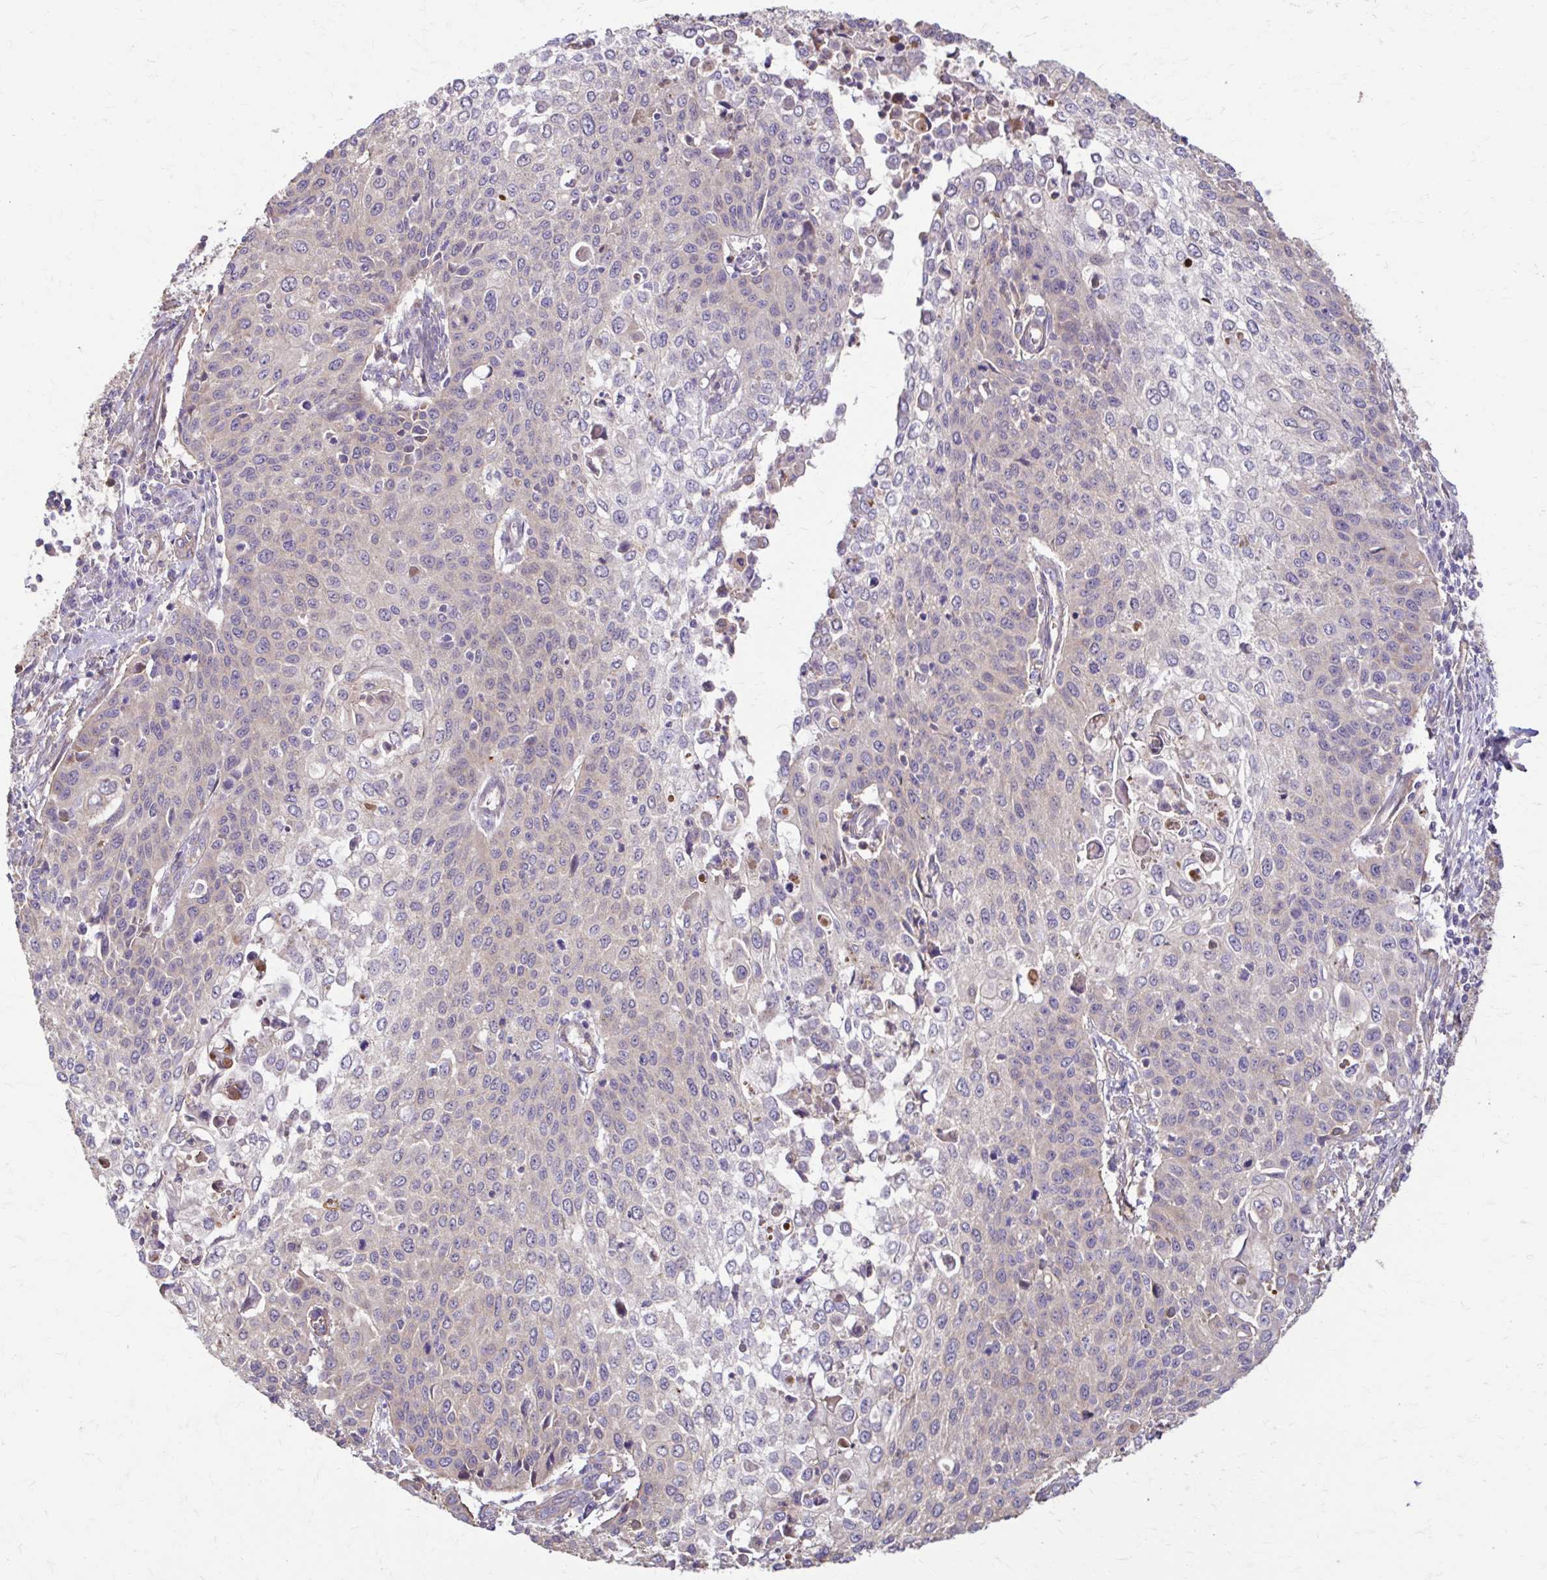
{"staining": {"intensity": "weak", "quantity": "<25%", "location": "cytoplasmic/membranous"}, "tissue": "cervical cancer", "cell_type": "Tumor cells", "image_type": "cancer", "snomed": [{"axis": "morphology", "description": "Squamous cell carcinoma, NOS"}, {"axis": "topography", "description": "Cervix"}], "caption": "Human cervical squamous cell carcinoma stained for a protein using immunohistochemistry reveals no positivity in tumor cells.", "gene": "DSP", "patient": {"sex": "female", "age": 65}}